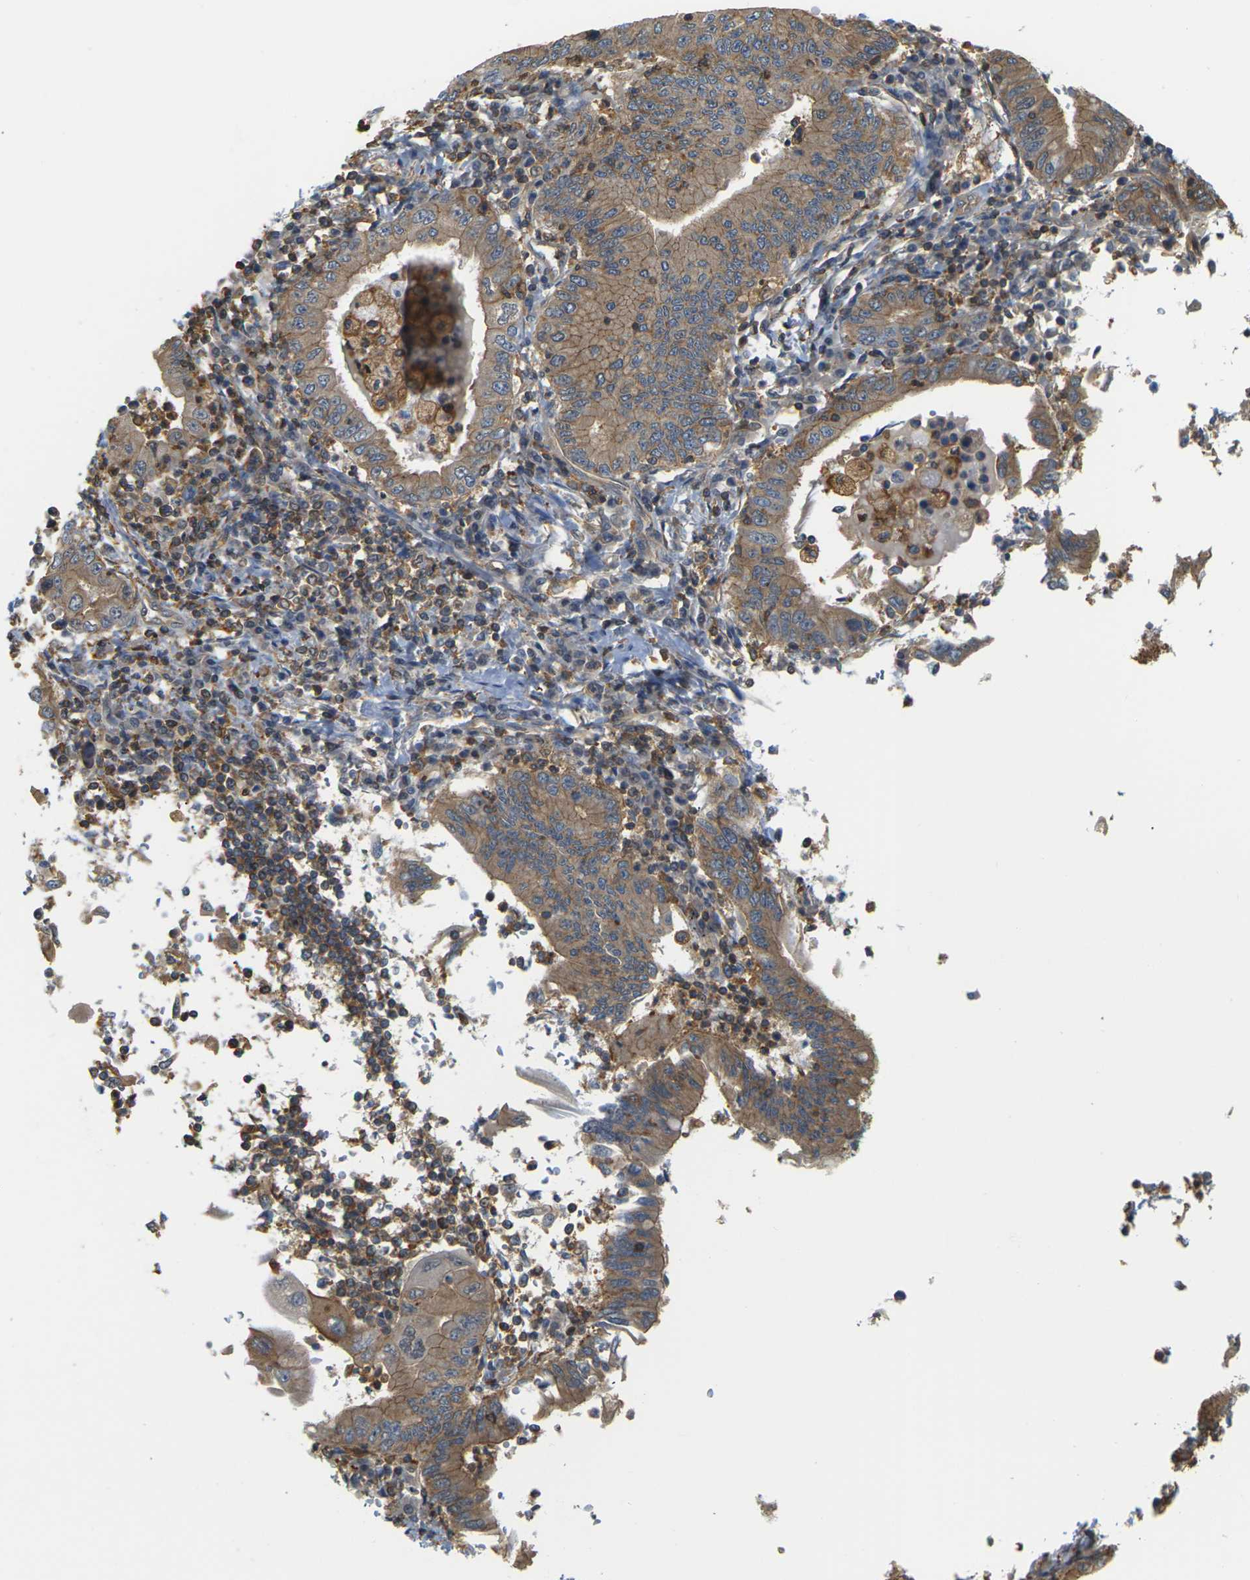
{"staining": {"intensity": "moderate", "quantity": ">75%", "location": "cytoplasmic/membranous"}, "tissue": "stomach cancer", "cell_type": "Tumor cells", "image_type": "cancer", "snomed": [{"axis": "morphology", "description": "Normal tissue, NOS"}, {"axis": "morphology", "description": "Adenocarcinoma, NOS"}, {"axis": "topography", "description": "Esophagus"}, {"axis": "topography", "description": "Stomach, upper"}, {"axis": "topography", "description": "Peripheral nerve tissue"}], "caption": "Immunohistochemical staining of stomach adenocarcinoma exhibits medium levels of moderate cytoplasmic/membranous protein staining in approximately >75% of tumor cells.", "gene": "IQGAP1", "patient": {"sex": "male", "age": 62}}